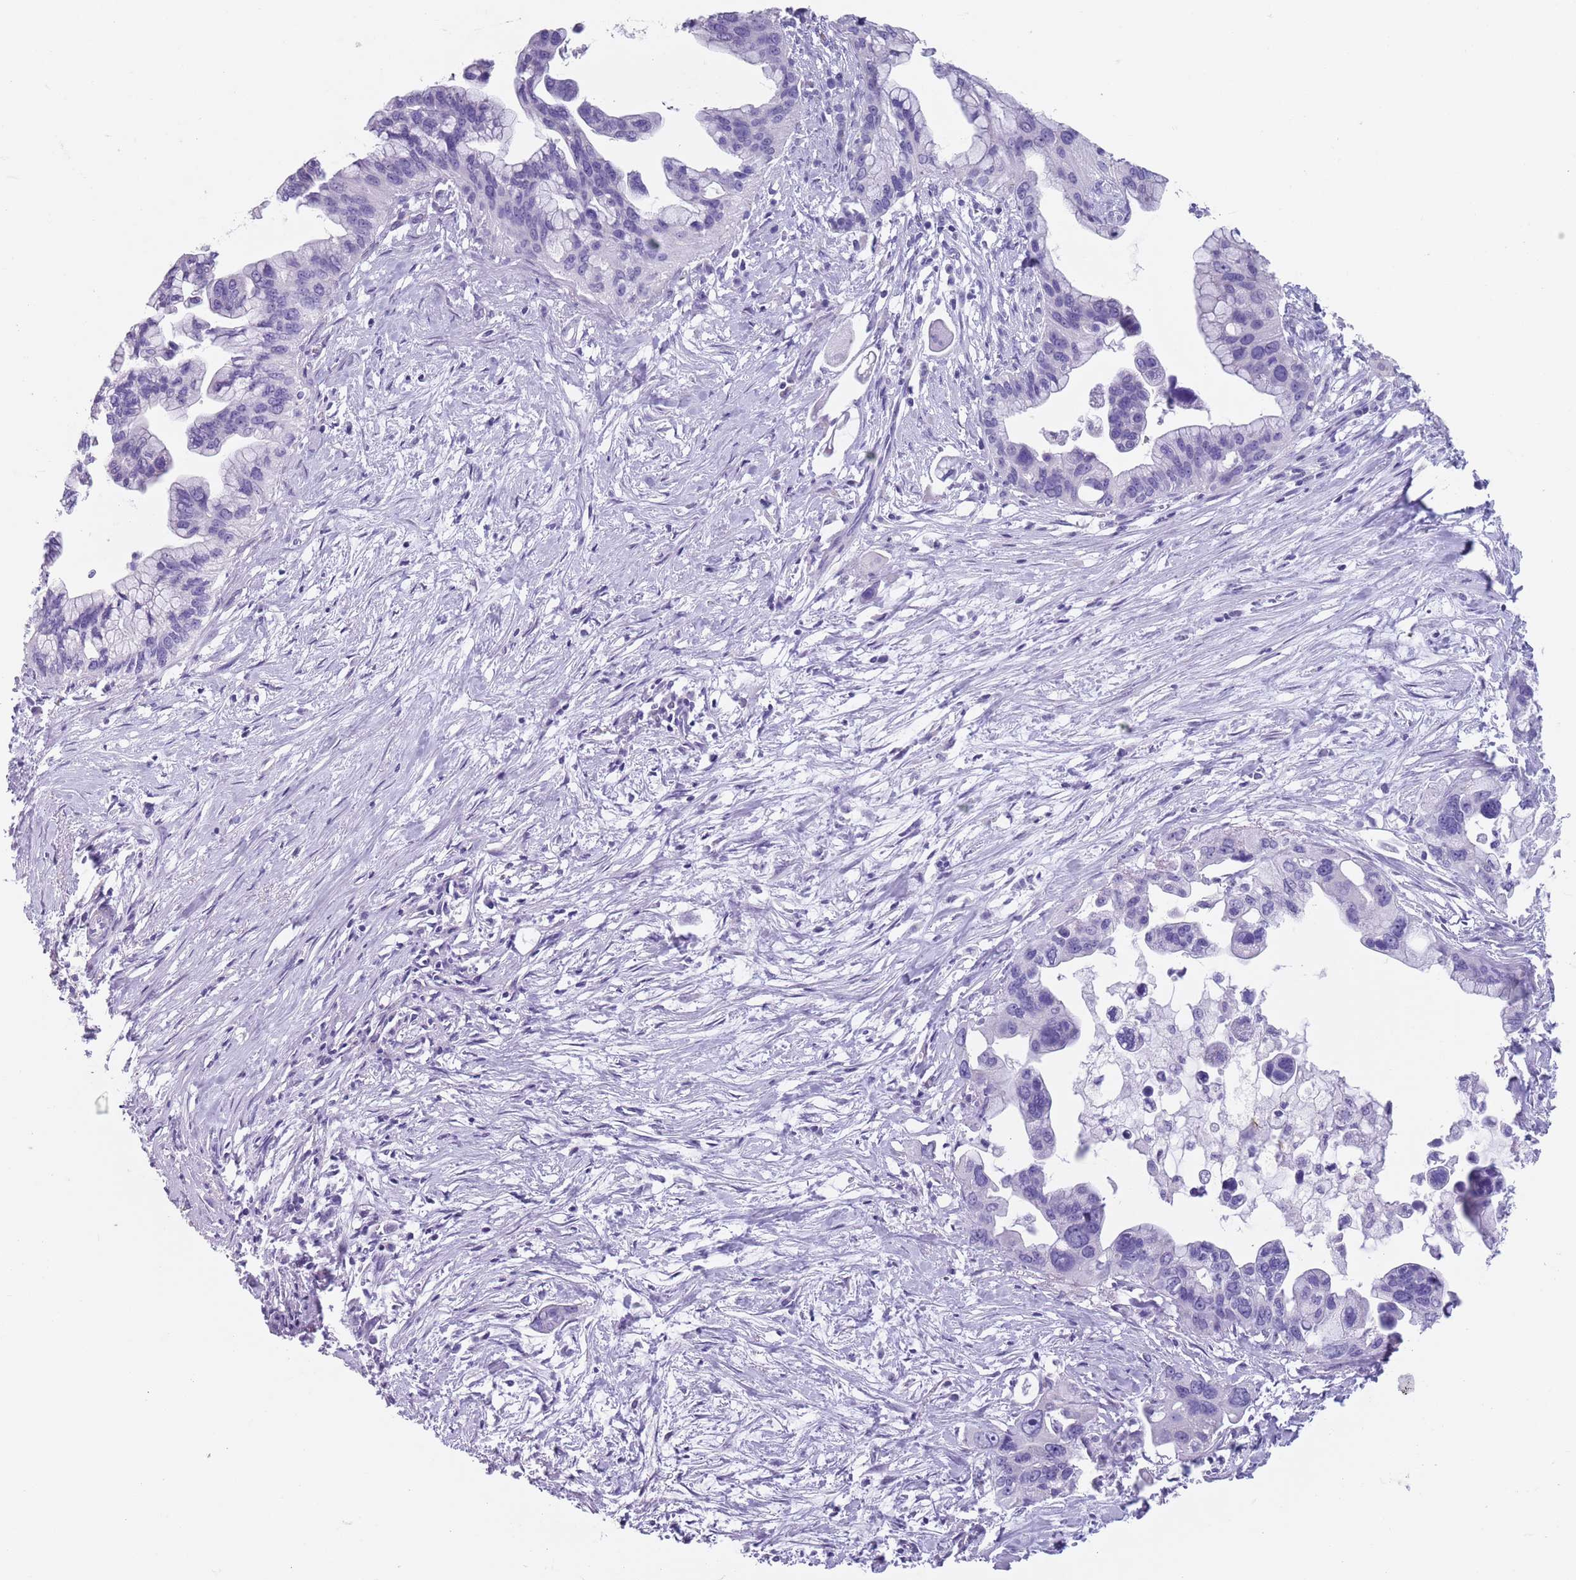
{"staining": {"intensity": "negative", "quantity": "none", "location": "none"}, "tissue": "pancreatic cancer", "cell_type": "Tumor cells", "image_type": "cancer", "snomed": [{"axis": "morphology", "description": "Adenocarcinoma, NOS"}, {"axis": "topography", "description": "Pancreas"}], "caption": "This is an immunohistochemistry (IHC) micrograph of human pancreatic adenocarcinoma. There is no positivity in tumor cells.", "gene": "SPESP1", "patient": {"sex": "female", "age": 83}}